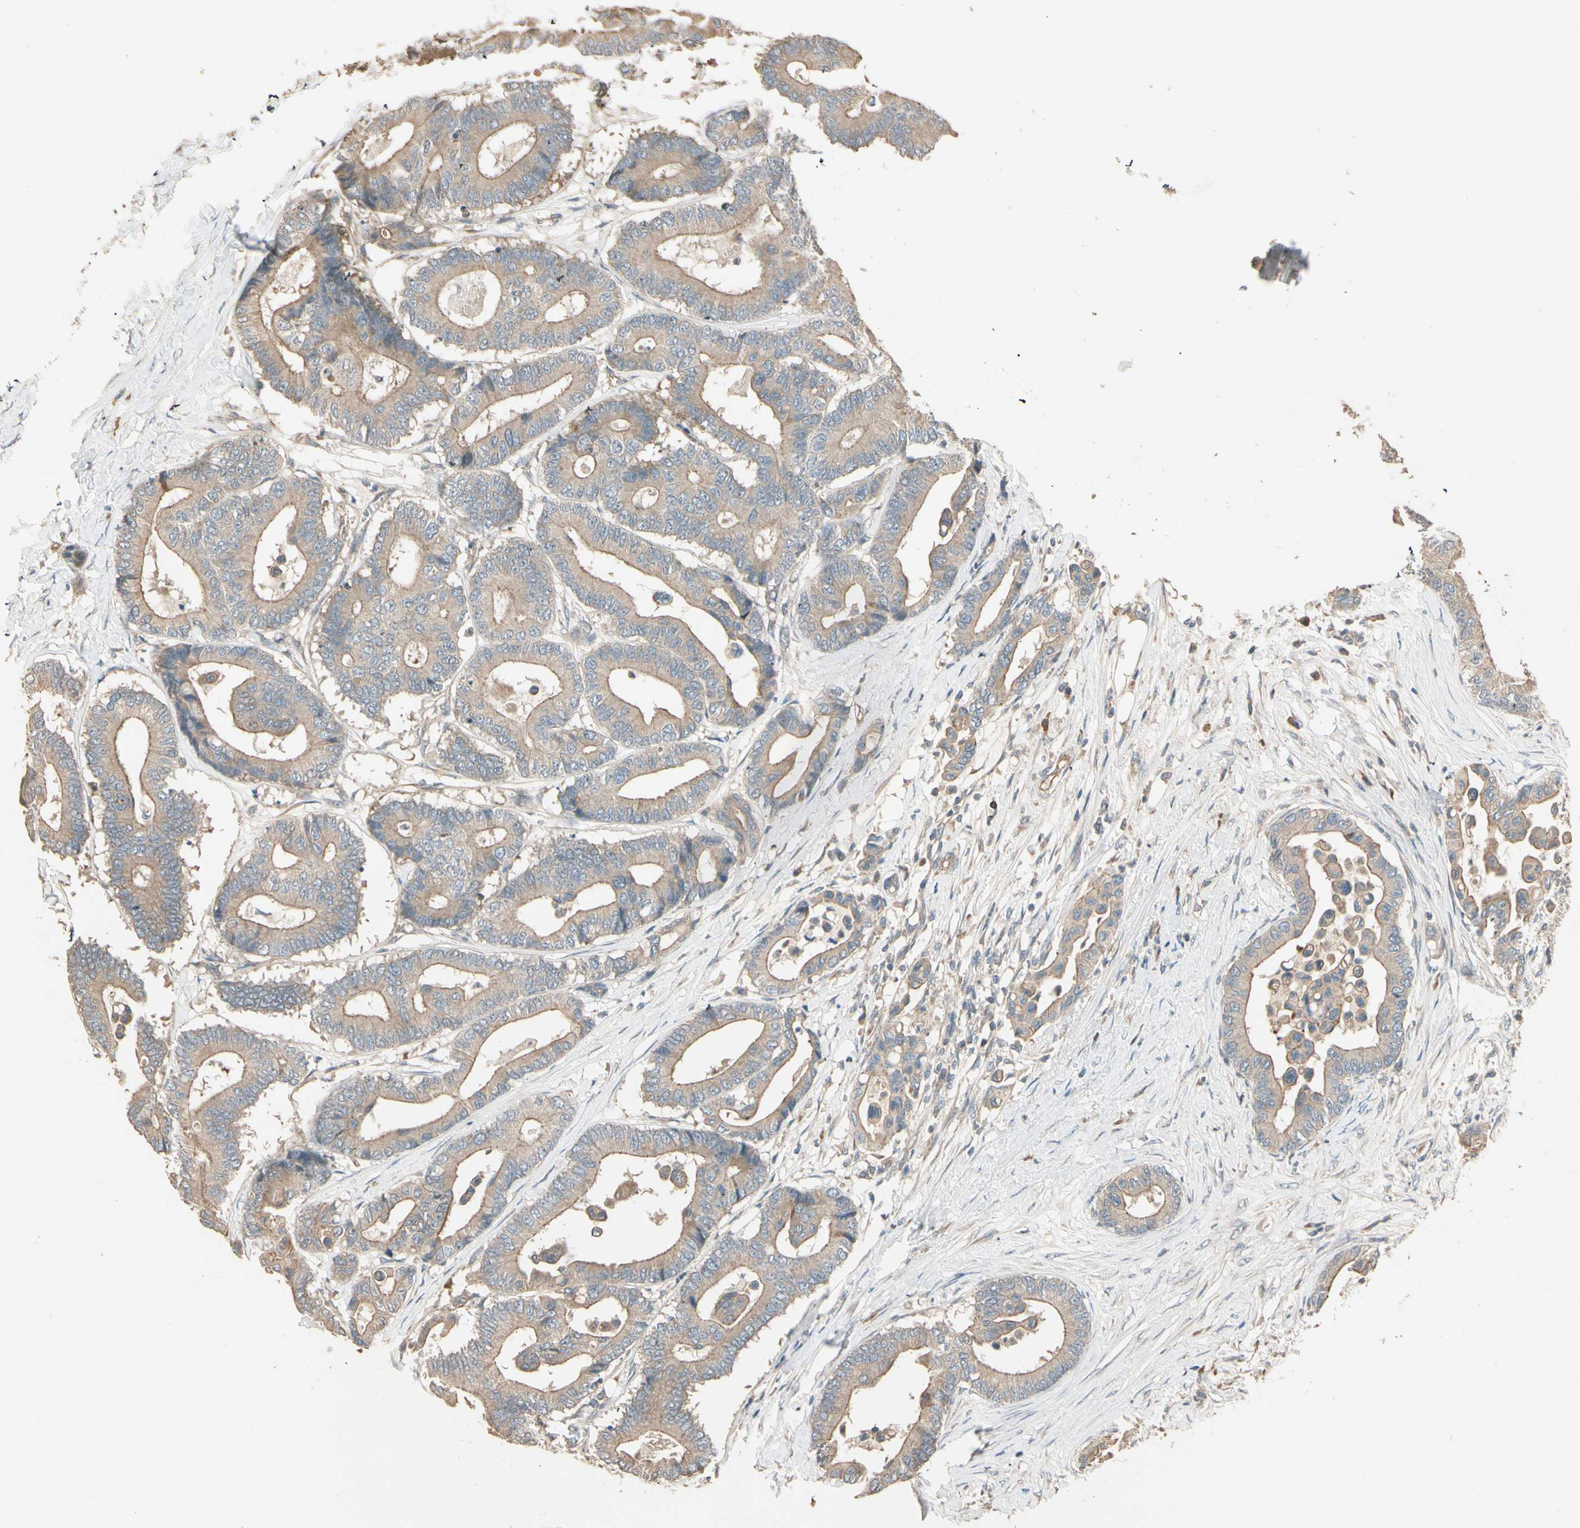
{"staining": {"intensity": "moderate", "quantity": ">75%", "location": "cytoplasmic/membranous"}, "tissue": "colorectal cancer", "cell_type": "Tumor cells", "image_type": "cancer", "snomed": [{"axis": "morphology", "description": "Normal tissue, NOS"}, {"axis": "morphology", "description": "Adenocarcinoma, NOS"}, {"axis": "topography", "description": "Colon"}], "caption": "The image exhibits a brown stain indicating the presence of a protein in the cytoplasmic/membranous of tumor cells in colorectal cancer.", "gene": "TNFRSF21", "patient": {"sex": "male", "age": 82}}